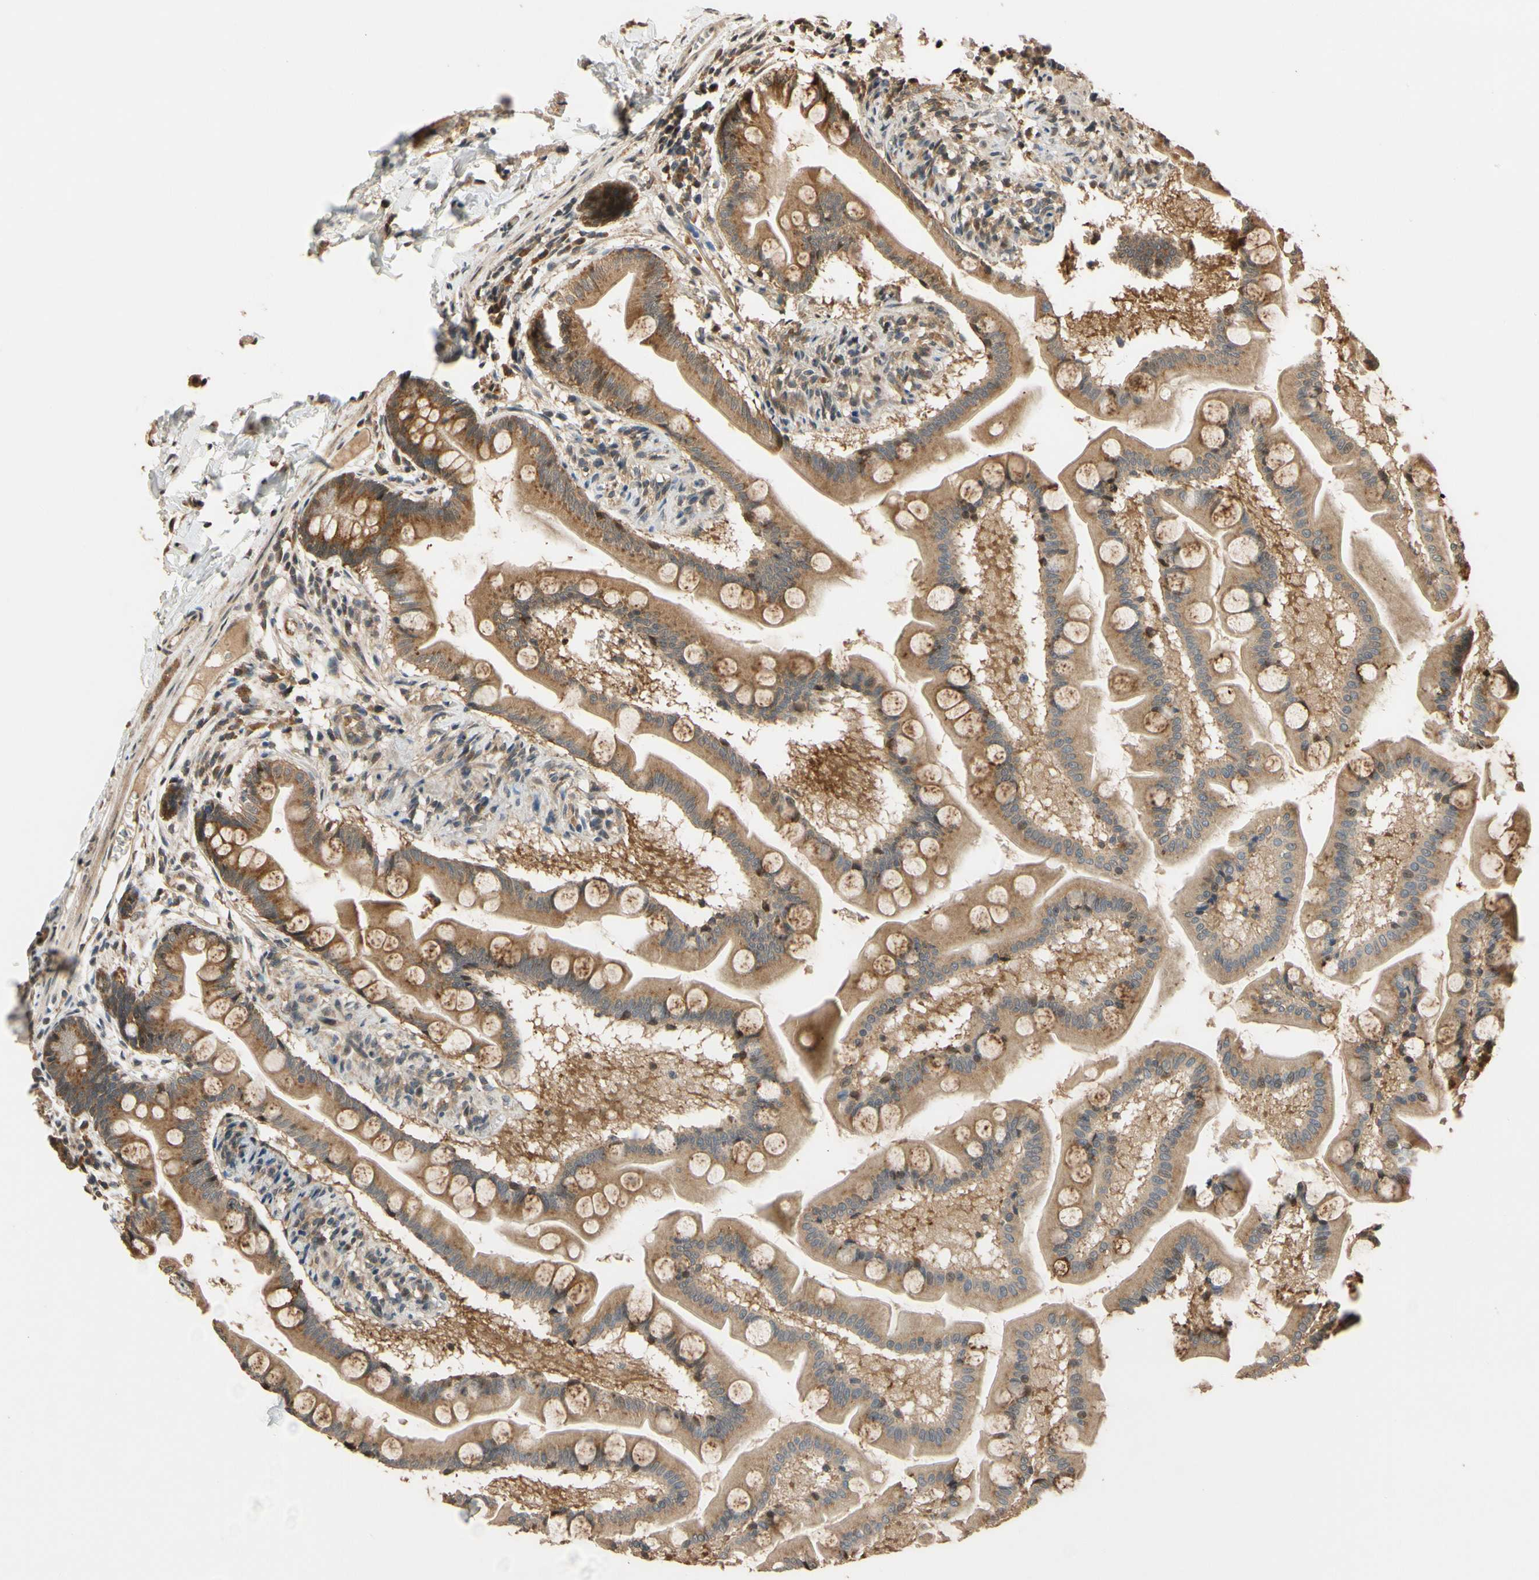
{"staining": {"intensity": "strong", "quantity": ">75%", "location": "cytoplasmic/membranous"}, "tissue": "small intestine", "cell_type": "Glandular cells", "image_type": "normal", "snomed": [{"axis": "morphology", "description": "Normal tissue, NOS"}, {"axis": "topography", "description": "Small intestine"}], "caption": "IHC image of unremarkable small intestine: human small intestine stained using immunohistochemistry reveals high levels of strong protein expression localized specifically in the cytoplasmic/membranous of glandular cells, appearing as a cytoplasmic/membranous brown color.", "gene": "TMEM230", "patient": {"sex": "male", "age": 41}}